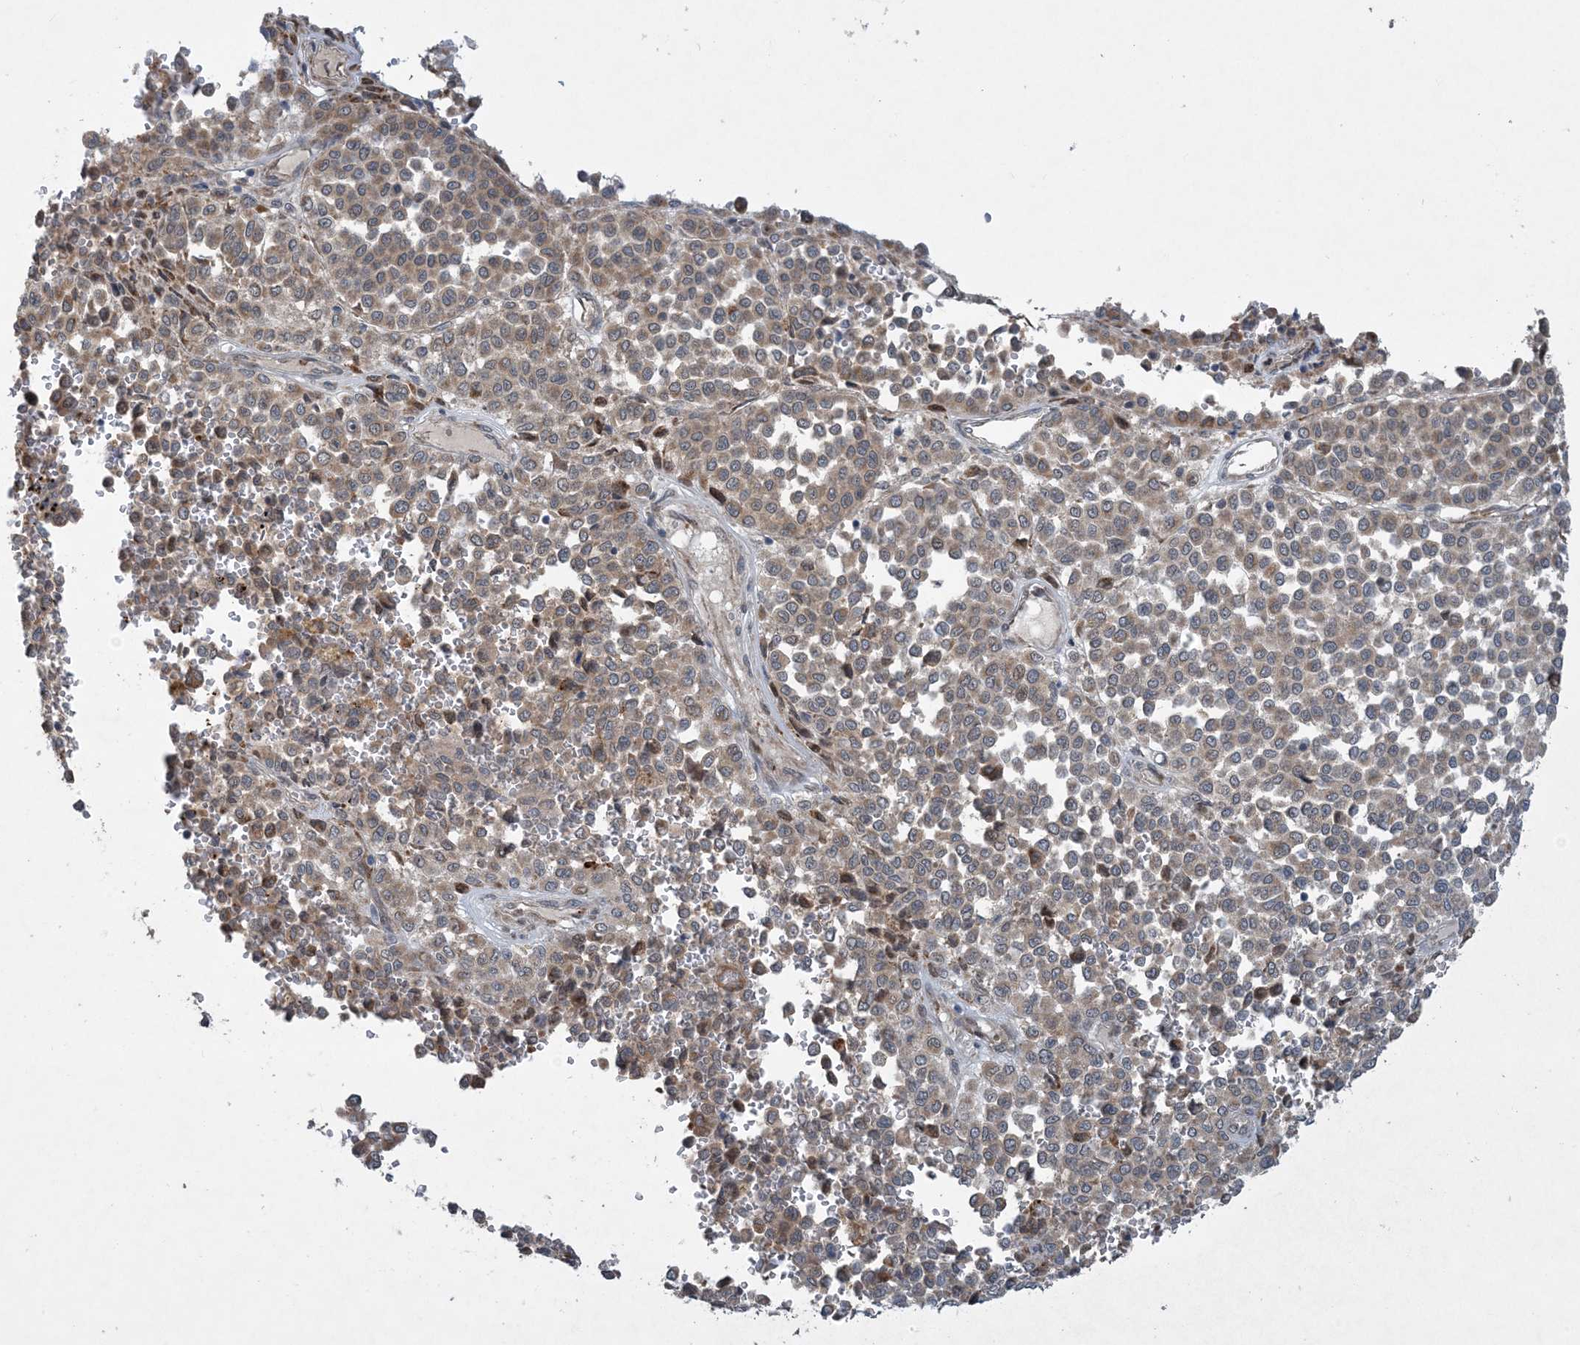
{"staining": {"intensity": "moderate", "quantity": ">75%", "location": "cytoplasmic/membranous"}, "tissue": "melanoma", "cell_type": "Tumor cells", "image_type": "cancer", "snomed": [{"axis": "morphology", "description": "Malignant melanoma, Metastatic site"}, {"axis": "topography", "description": "Pancreas"}], "caption": "IHC of melanoma exhibits medium levels of moderate cytoplasmic/membranous positivity in about >75% of tumor cells.", "gene": "PHOSPHO2", "patient": {"sex": "female", "age": 30}}